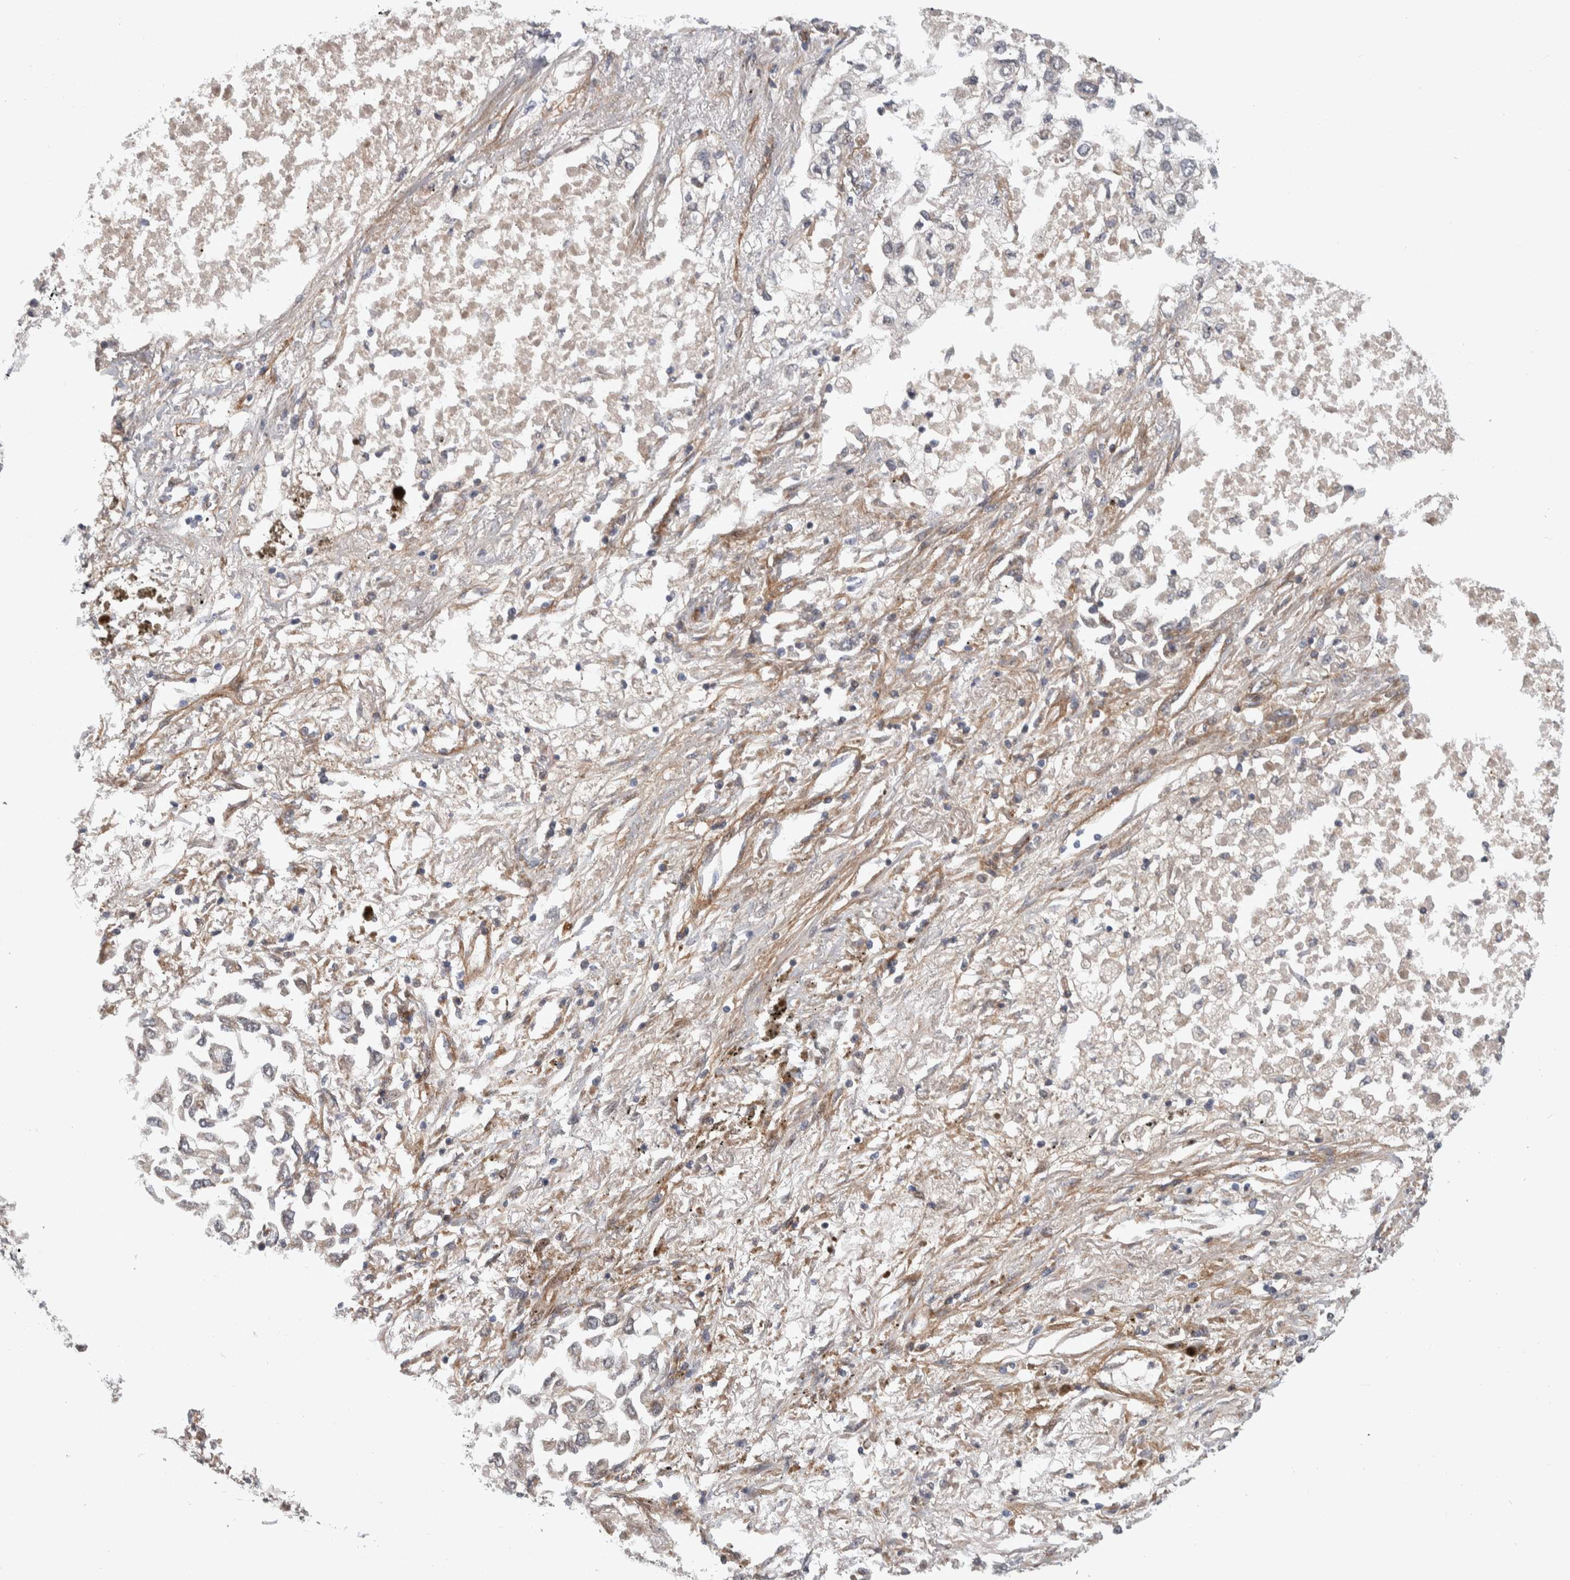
{"staining": {"intensity": "negative", "quantity": "none", "location": "none"}, "tissue": "lung cancer", "cell_type": "Tumor cells", "image_type": "cancer", "snomed": [{"axis": "morphology", "description": "Inflammation, NOS"}, {"axis": "morphology", "description": "Adenocarcinoma, NOS"}, {"axis": "topography", "description": "Lung"}], "caption": "Immunohistochemistry of human lung cancer displays no staining in tumor cells. Brightfield microscopy of immunohistochemistry (IHC) stained with DAB (brown) and hematoxylin (blue), captured at high magnification.", "gene": "PSMG3", "patient": {"sex": "male", "age": 63}}